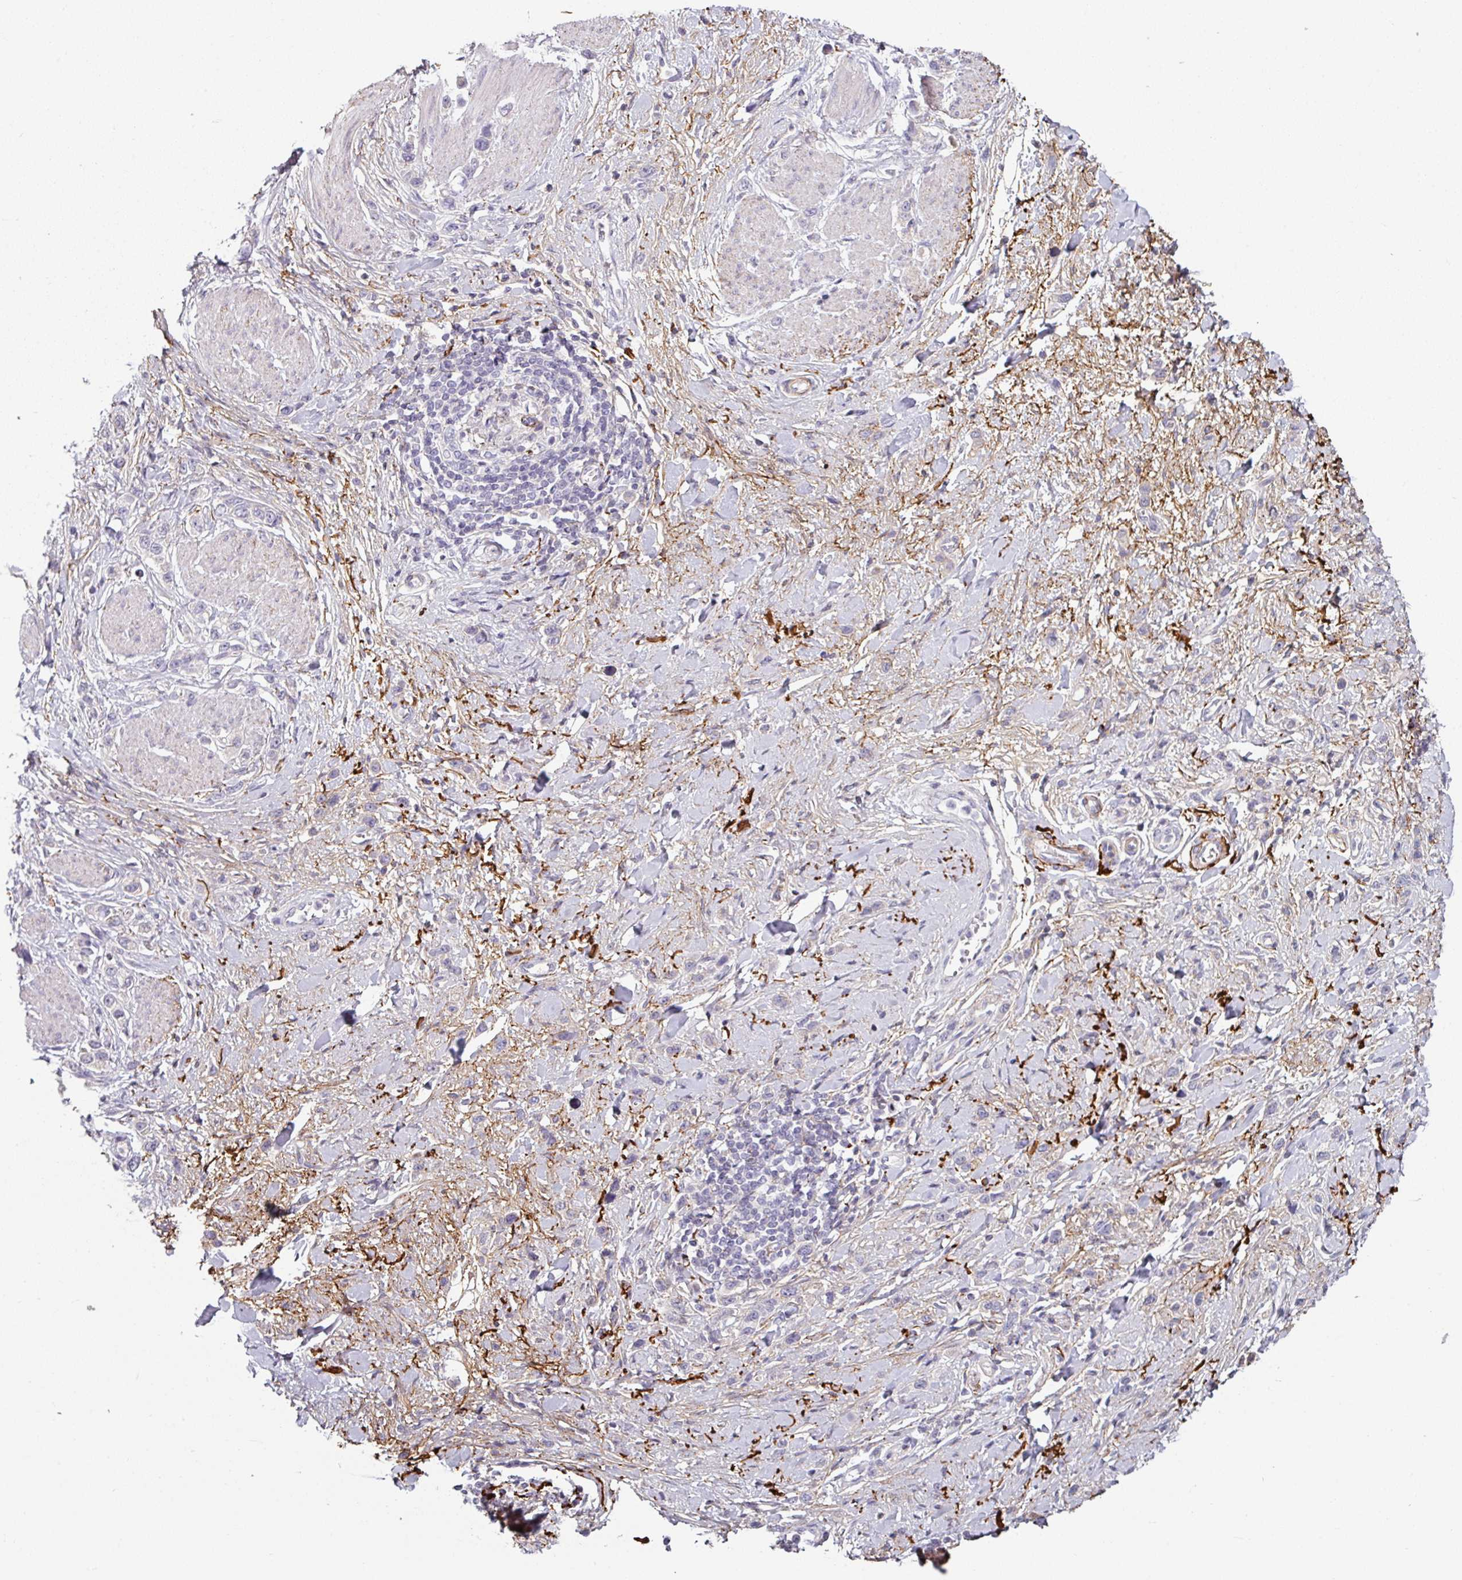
{"staining": {"intensity": "negative", "quantity": "none", "location": "none"}, "tissue": "stomach cancer", "cell_type": "Tumor cells", "image_type": "cancer", "snomed": [{"axis": "morphology", "description": "Adenocarcinoma, NOS"}, {"axis": "topography", "description": "Stomach"}], "caption": "Tumor cells show no significant staining in stomach cancer. (Immunohistochemistry (ihc), brightfield microscopy, high magnification).", "gene": "MTMR14", "patient": {"sex": "female", "age": 65}}